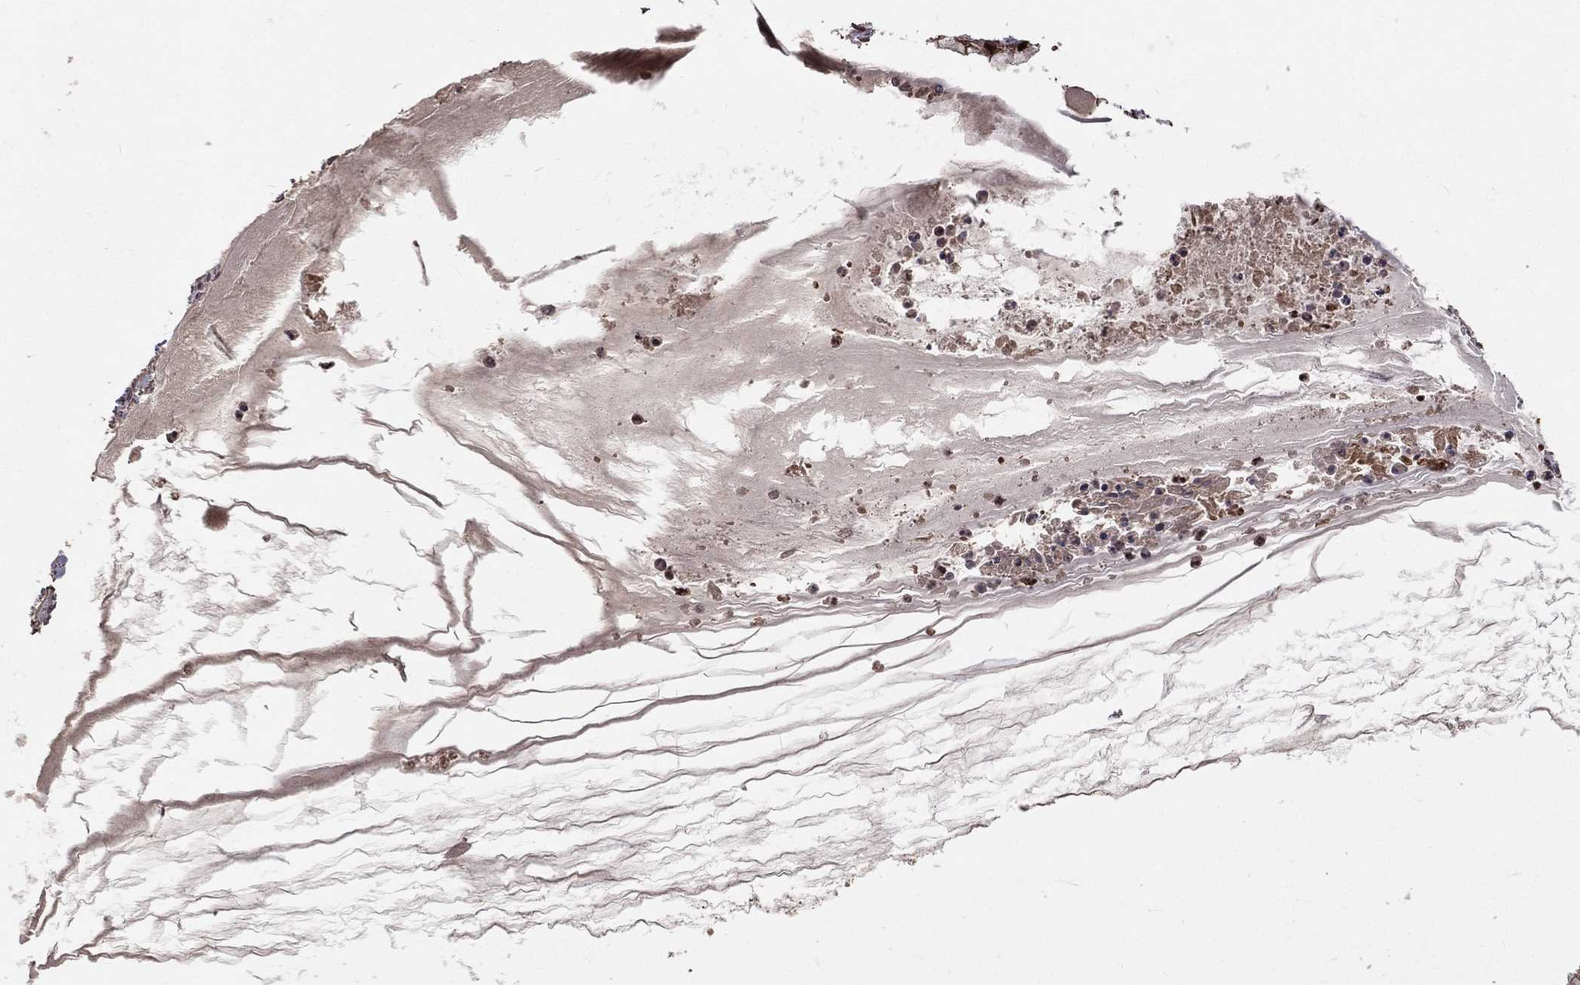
{"staining": {"intensity": "strong", "quantity": ">75%", "location": "nuclear"}, "tissue": "ovarian cancer", "cell_type": "Tumor cells", "image_type": "cancer", "snomed": [{"axis": "morphology", "description": "Cystadenocarcinoma, mucinous, NOS"}, {"axis": "topography", "description": "Ovary"}], "caption": "A high amount of strong nuclear expression is identified in about >75% of tumor cells in mucinous cystadenocarcinoma (ovarian) tissue.", "gene": "MAPK1", "patient": {"sex": "female", "age": 41}}